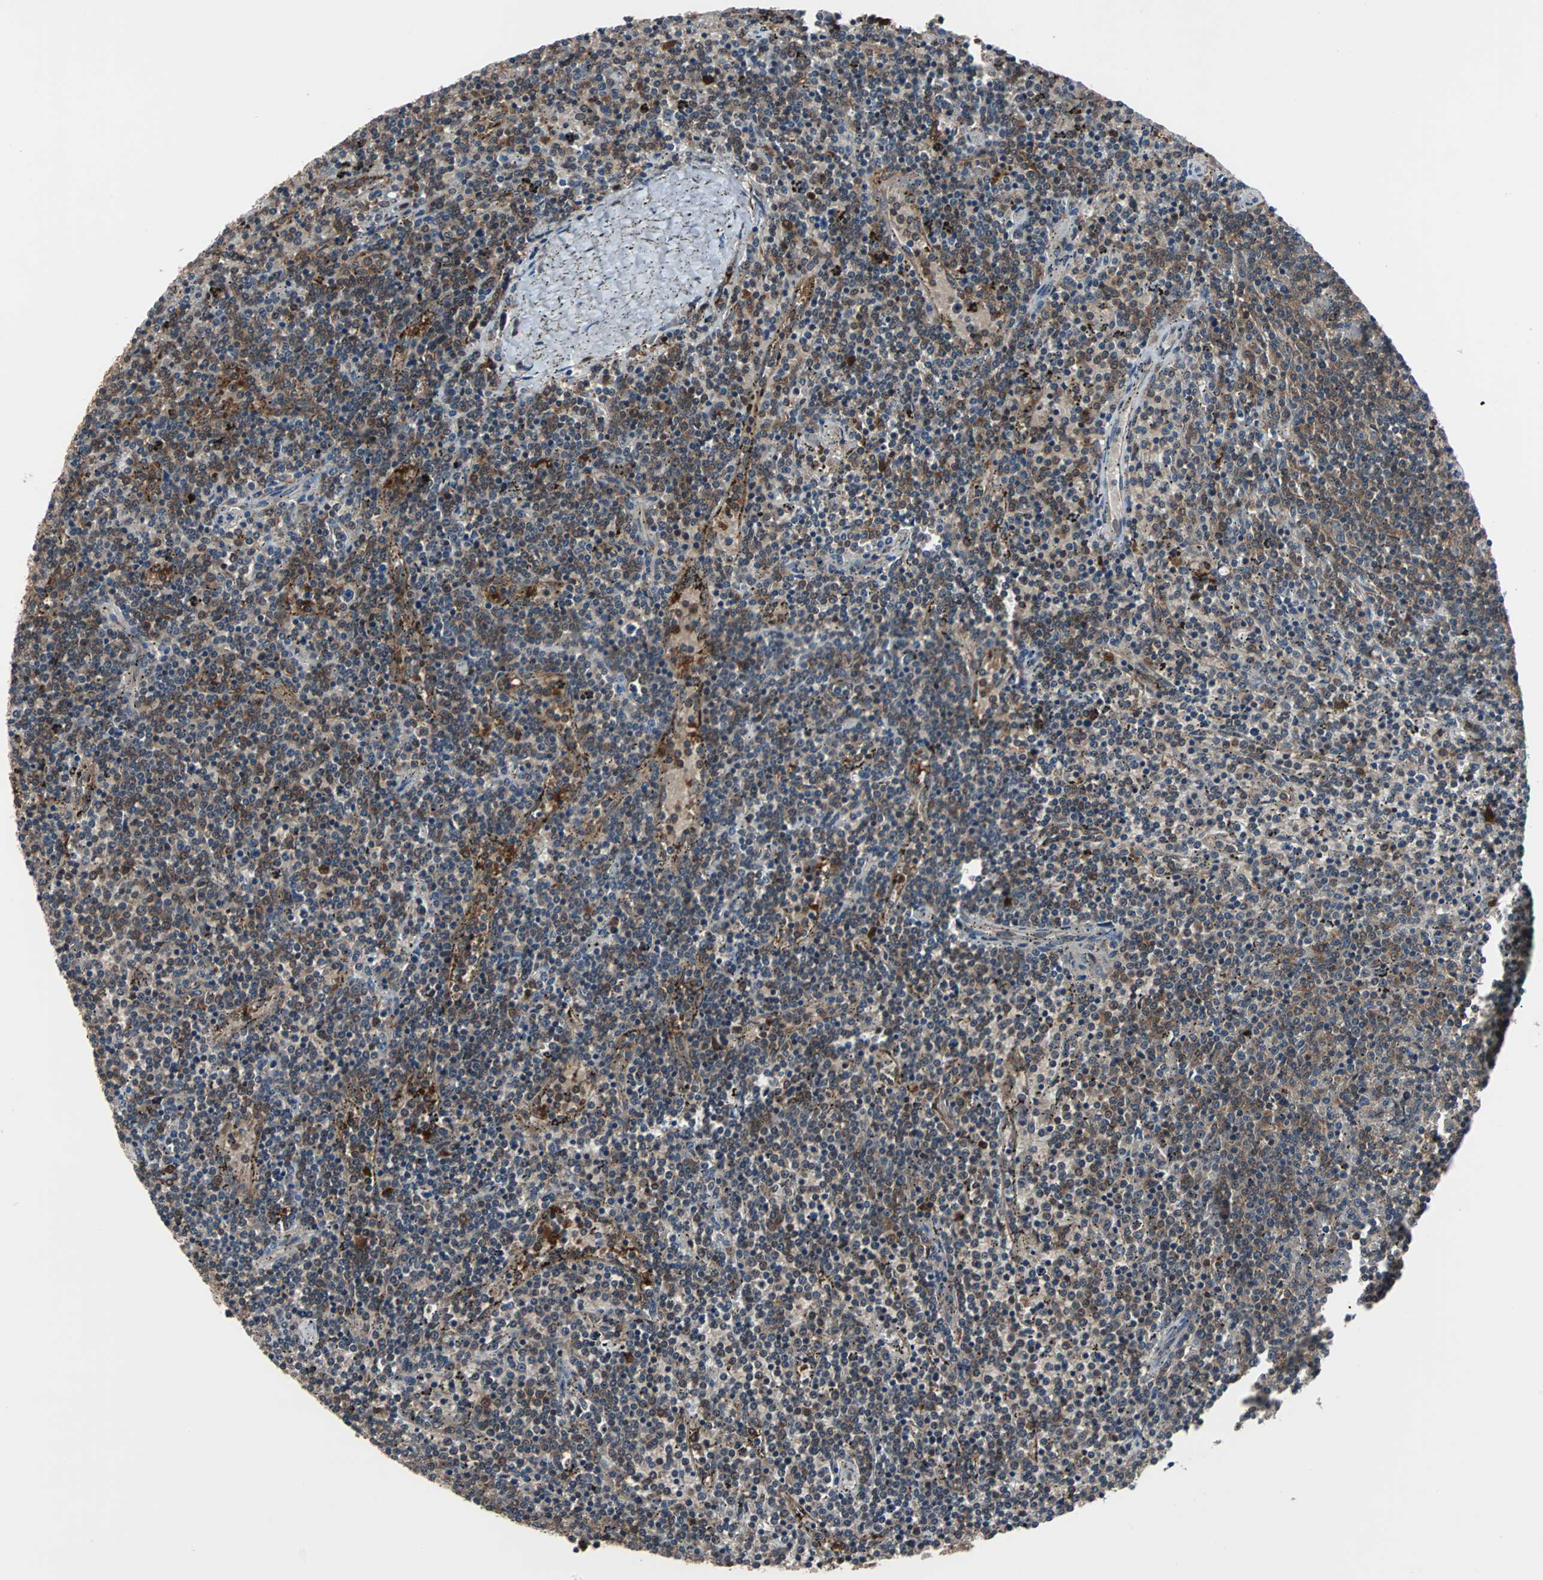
{"staining": {"intensity": "moderate", "quantity": ">75%", "location": "cytoplasmic/membranous"}, "tissue": "lymphoma", "cell_type": "Tumor cells", "image_type": "cancer", "snomed": [{"axis": "morphology", "description": "Malignant lymphoma, non-Hodgkin's type, Low grade"}, {"axis": "topography", "description": "Spleen"}], "caption": "Tumor cells reveal moderate cytoplasmic/membranous staining in about >75% of cells in lymphoma. (Stains: DAB (3,3'-diaminobenzidine) in brown, nuclei in blue, Microscopy: brightfield microscopy at high magnification).", "gene": "PAK1", "patient": {"sex": "female", "age": 50}}